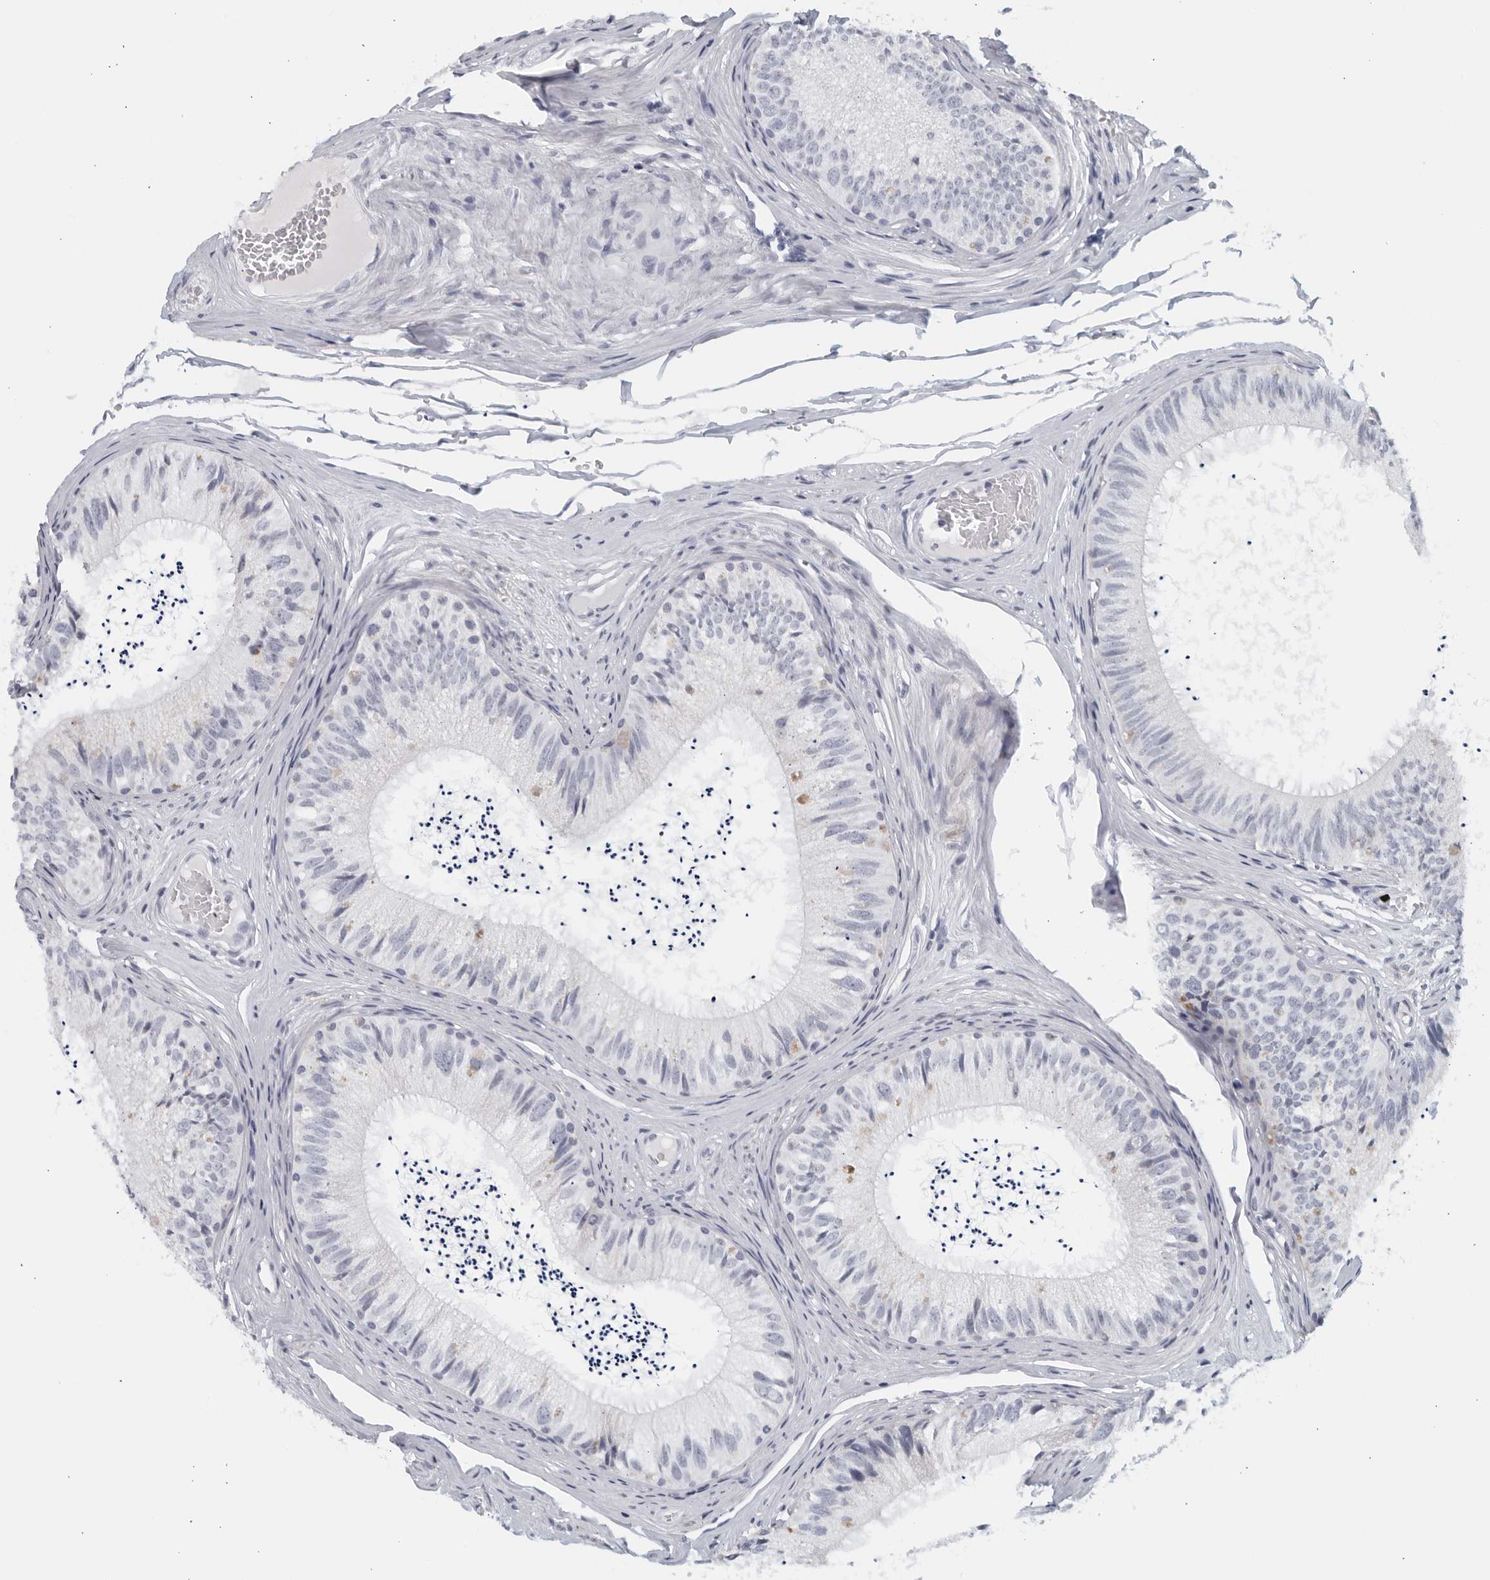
{"staining": {"intensity": "negative", "quantity": "none", "location": "none"}, "tissue": "epididymis", "cell_type": "Glandular cells", "image_type": "normal", "snomed": [{"axis": "morphology", "description": "Normal tissue, NOS"}, {"axis": "topography", "description": "Epididymis"}], "caption": "Normal epididymis was stained to show a protein in brown. There is no significant positivity in glandular cells. (Brightfield microscopy of DAB immunohistochemistry at high magnification).", "gene": "MATN1", "patient": {"sex": "male", "age": 79}}